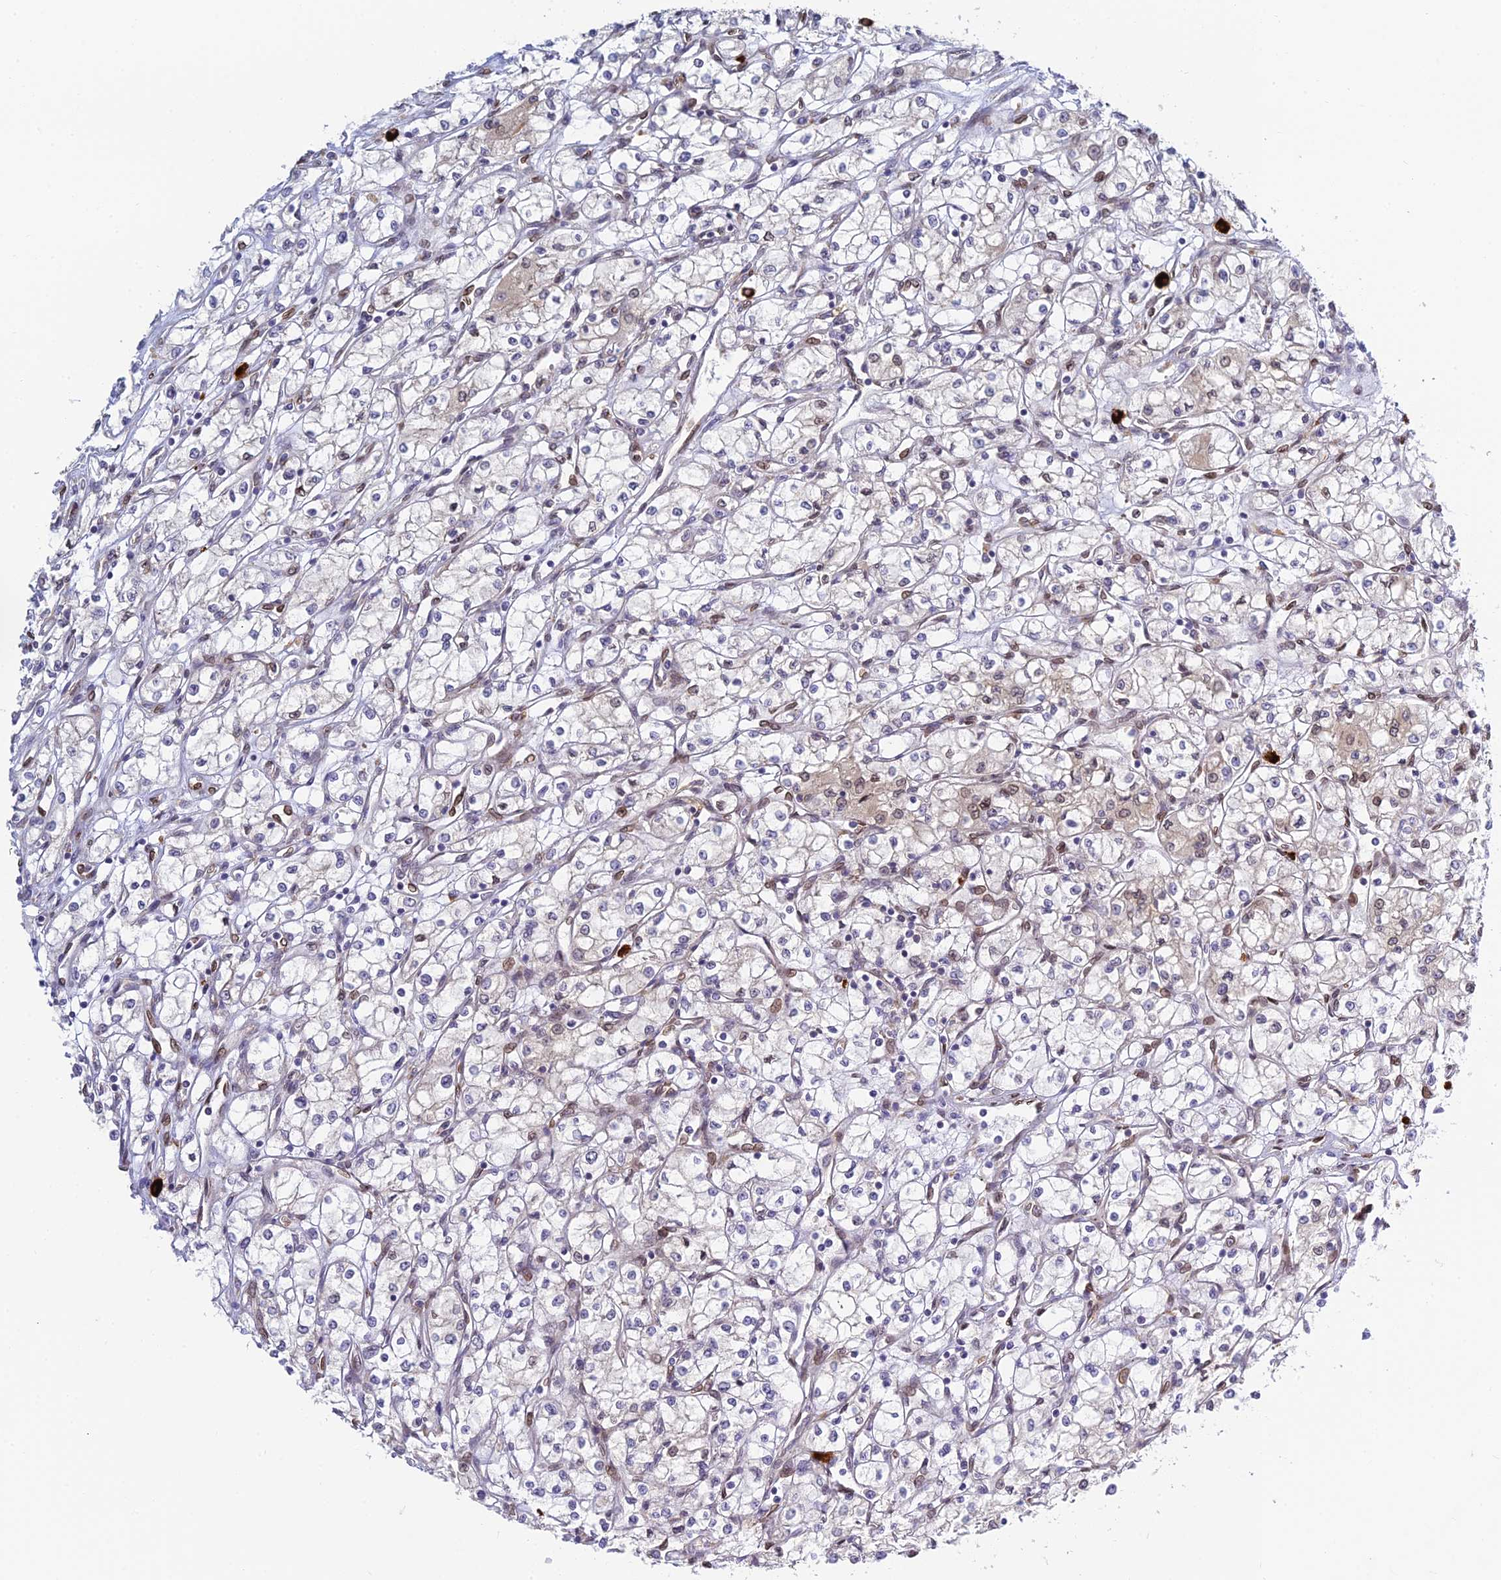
{"staining": {"intensity": "weak", "quantity": "<25%", "location": "nuclear"}, "tissue": "renal cancer", "cell_type": "Tumor cells", "image_type": "cancer", "snomed": [{"axis": "morphology", "description": "Adenocarcinoma, NOS"}, {"axis": "topography", "description": "Kidney"}], "caption": "Human renal cancer (adenocarcinoma) stained for a protein using immunohistochemistry (IHC) exhibits no staining in tumor cells.", "gene": "SKIC8", "patient": {"sex": "male", "age": 59}}